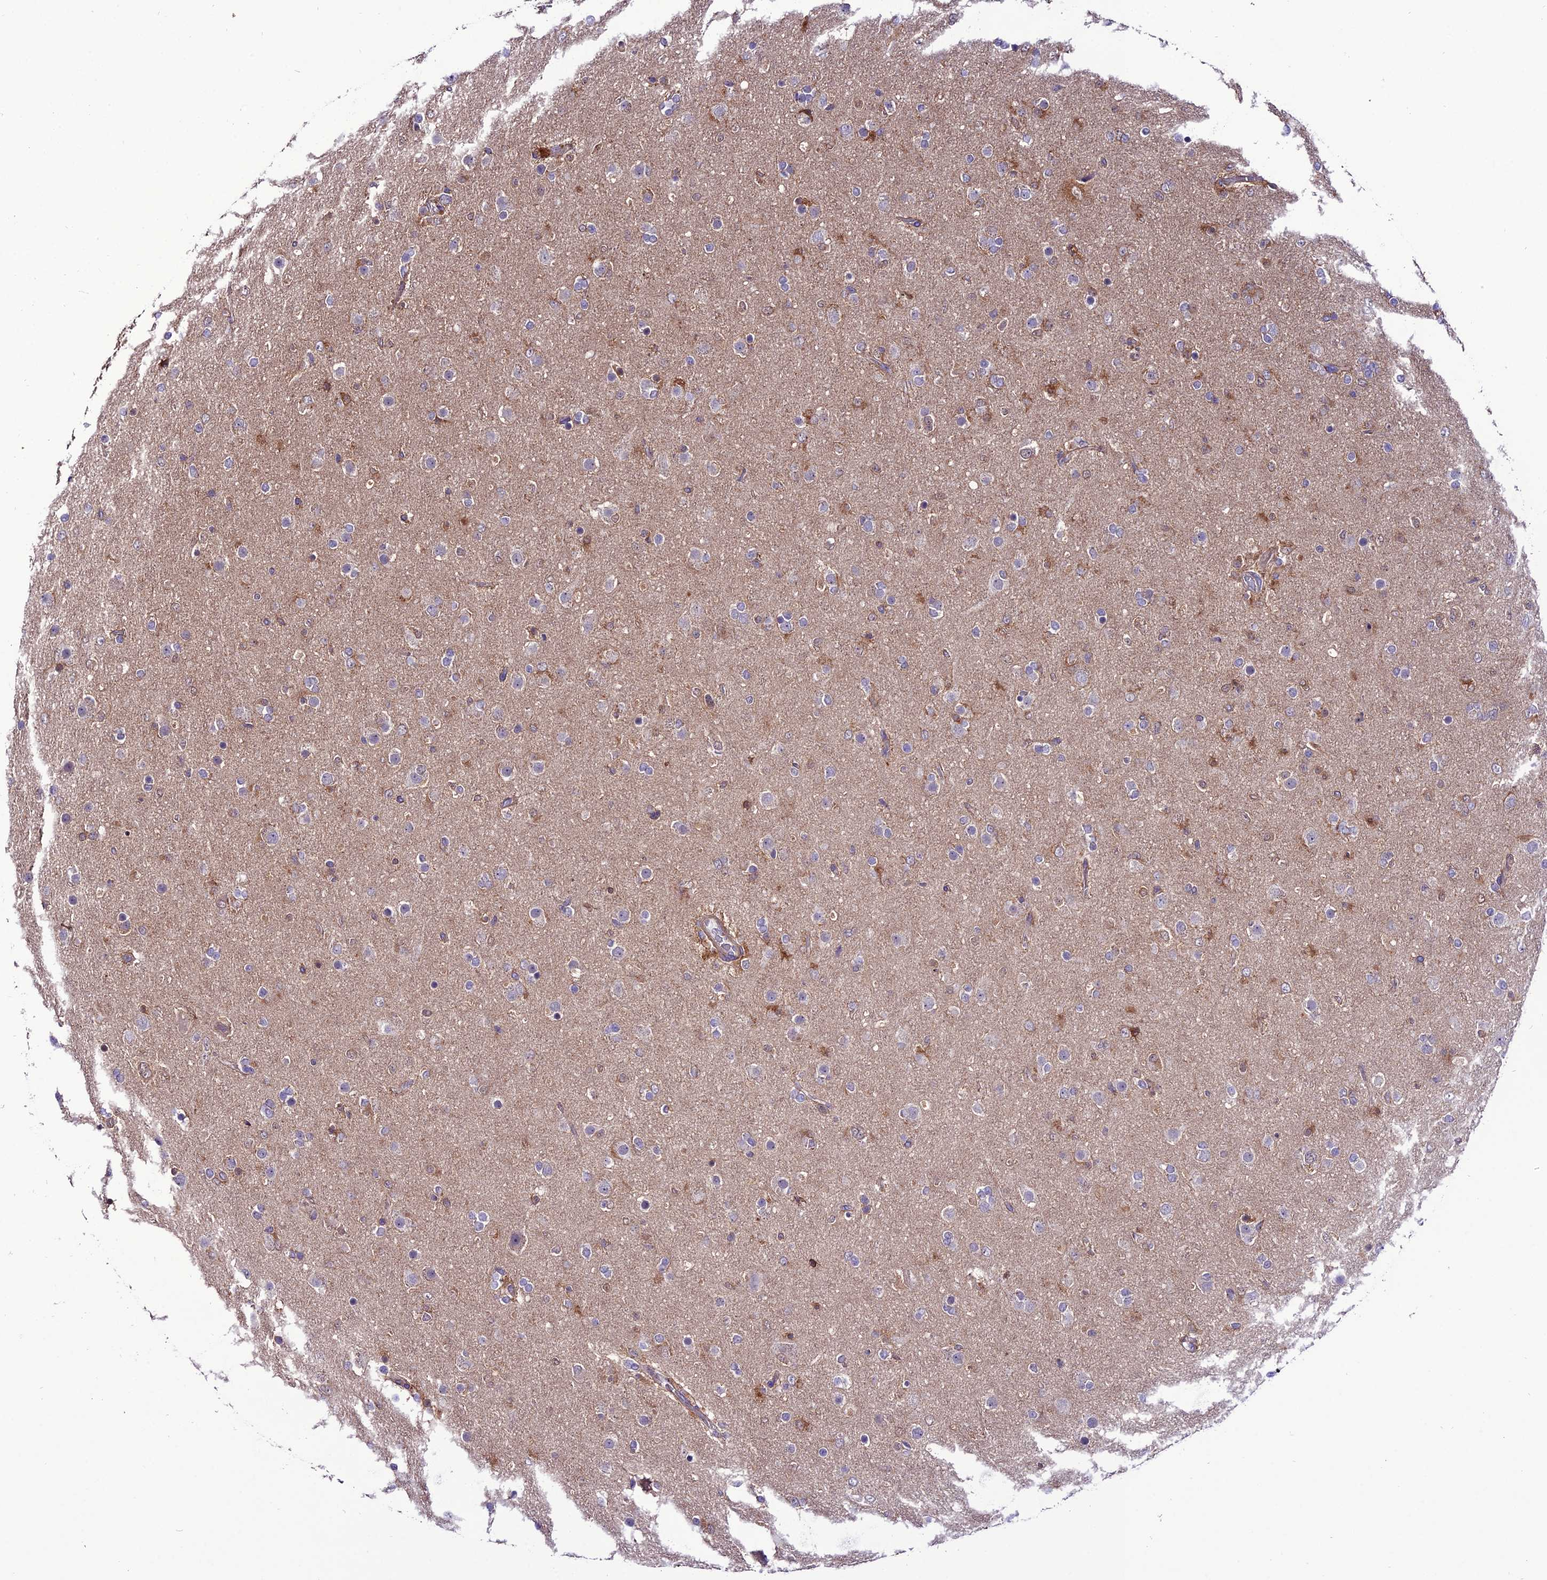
{"staining": {"intensity": "negative", "quantity": "none", "location": "none"}, "tissue": "glioma", "cell_type": "Tumor cells", "image_type": "cancer", "snomed": [{"axis": "morphology", "description": "Glioma, malignant, Low grade"}, {"axis": "topography", "description": "Brain"}], "caption": "Immunohistochemistry (IHC) photomicrograph of glioma stained for a protein (brown), which reveals no expression in tumor cells.", "gene": "PPIL3", "patient": {"sex": "male", "age": 65}}